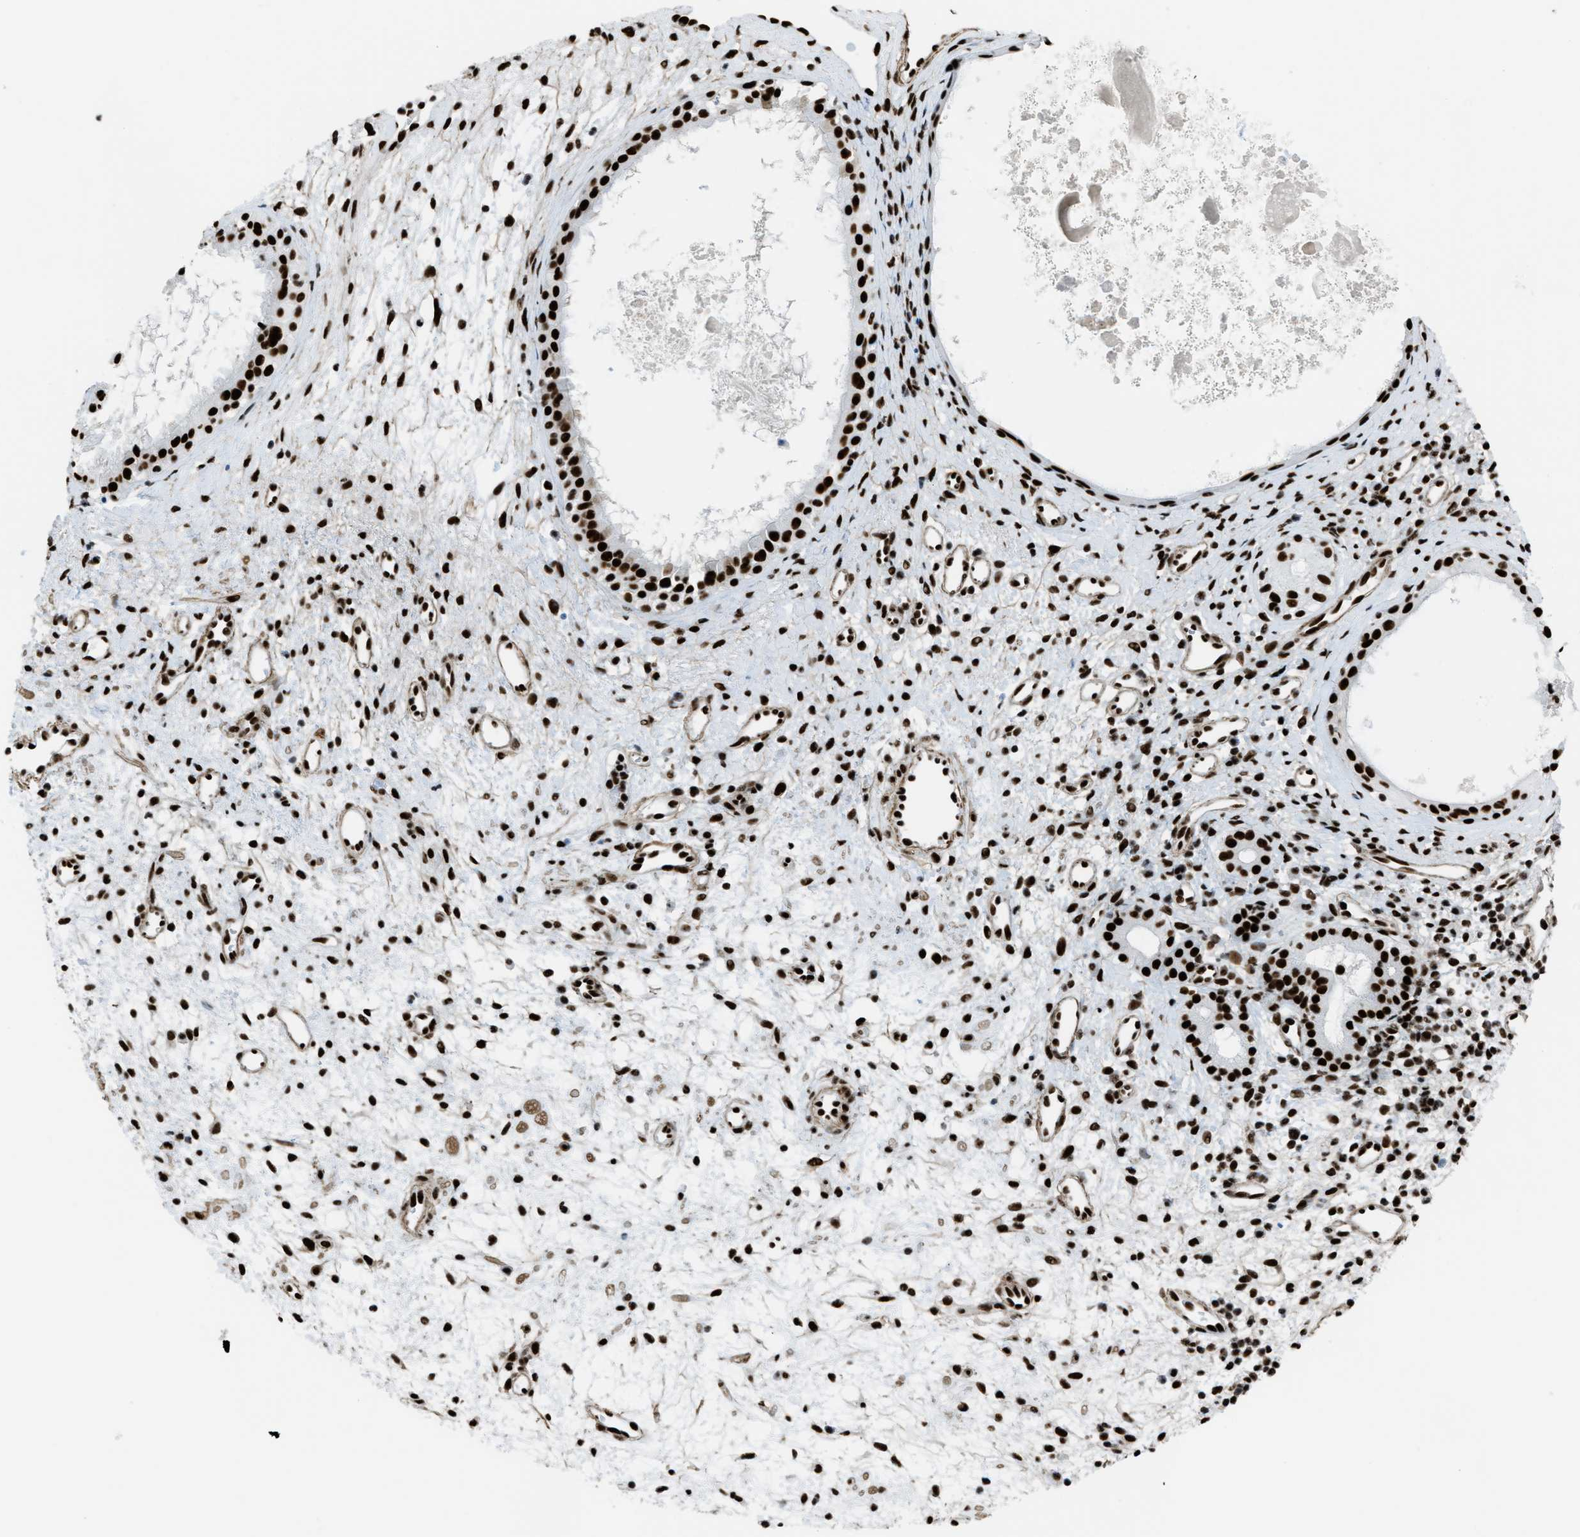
{"staining": {"intensity": "strong", "quantity": ">75%", "location": "nuclear"}, "tissue": "nasopharynx", "cell_type": "Respiratory epithelial cells", "image_type": "normal", "snomed": [{"axis": "morphology", "description": "Normal tissue, NOS"}, {"axis": "topography", "description": "Nasopharynx"}], "caption": "Strong nuclear positivity for a protein is appreciated in about >75% of respiratory epithelial cells of benign nasopharynx using IHC.", "gene": "ZNF207", "patient": {"sex": "male", "age": 22}}